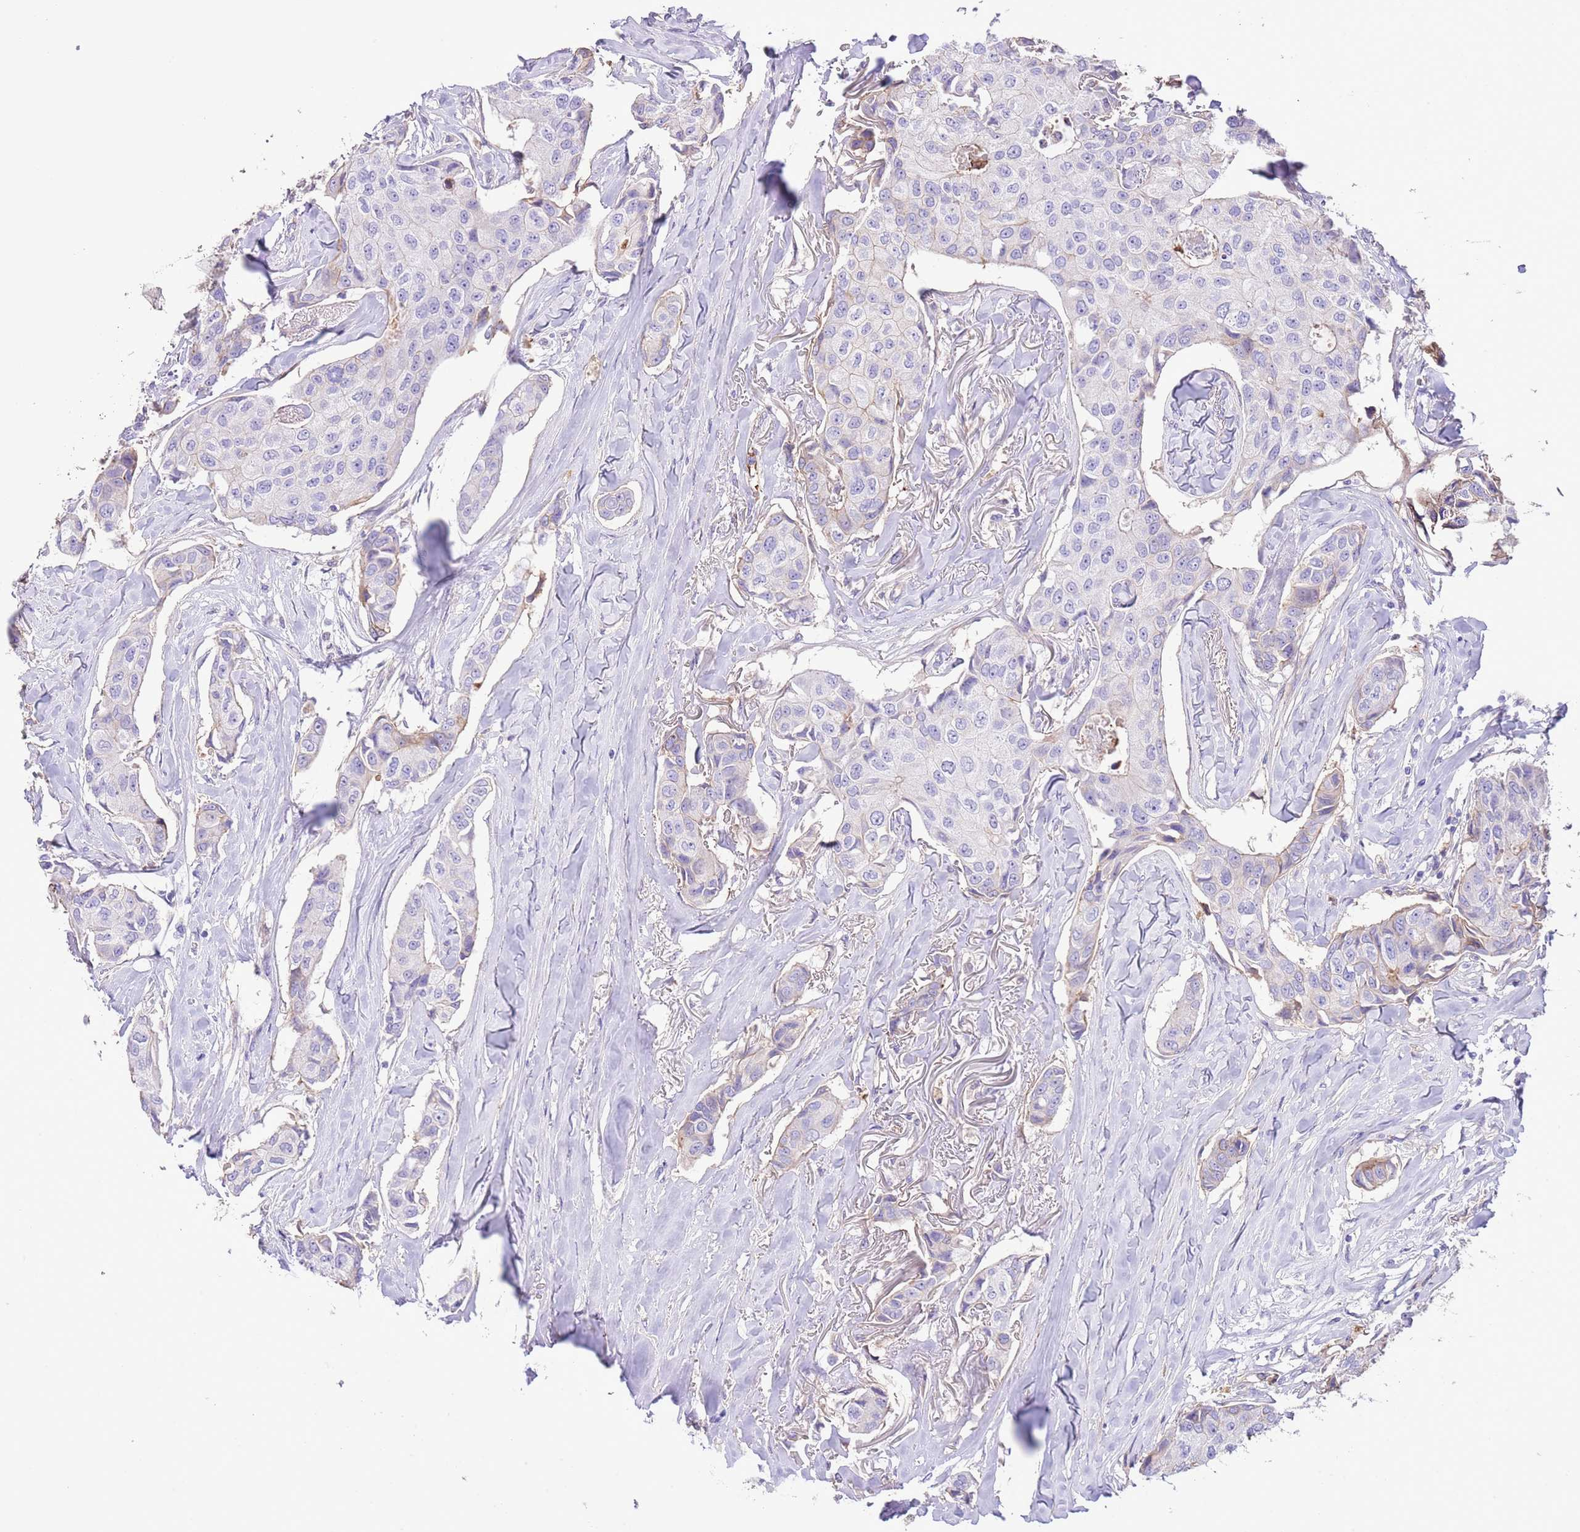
{"staining": {"intensity": "weak", "quantity": "<25%", "location": "cytoplasmic/membranous"}, "tissue": "breast cancer", "cell_type": "Tumor cells", "image_type": "cancer", "snomed": [{"axis": "morphology", "description": "Duct carcinoma"}, {"axis": "topography", "description": "Breast"}], "caption": "This image is of breast cancer (infiltrating ductal carcinoma) stained with immunohistochemistry (IHC) to label a protein in brown with the nuclei are counter-stained blue. There is no staining in tumor cells. Brightfield microscopy of IHC stained with DAB (brown) and hematoxylin (blue), captured at high magnification.", "gene": "IGF1", "patient": {"sex": "female", "age": 80}}